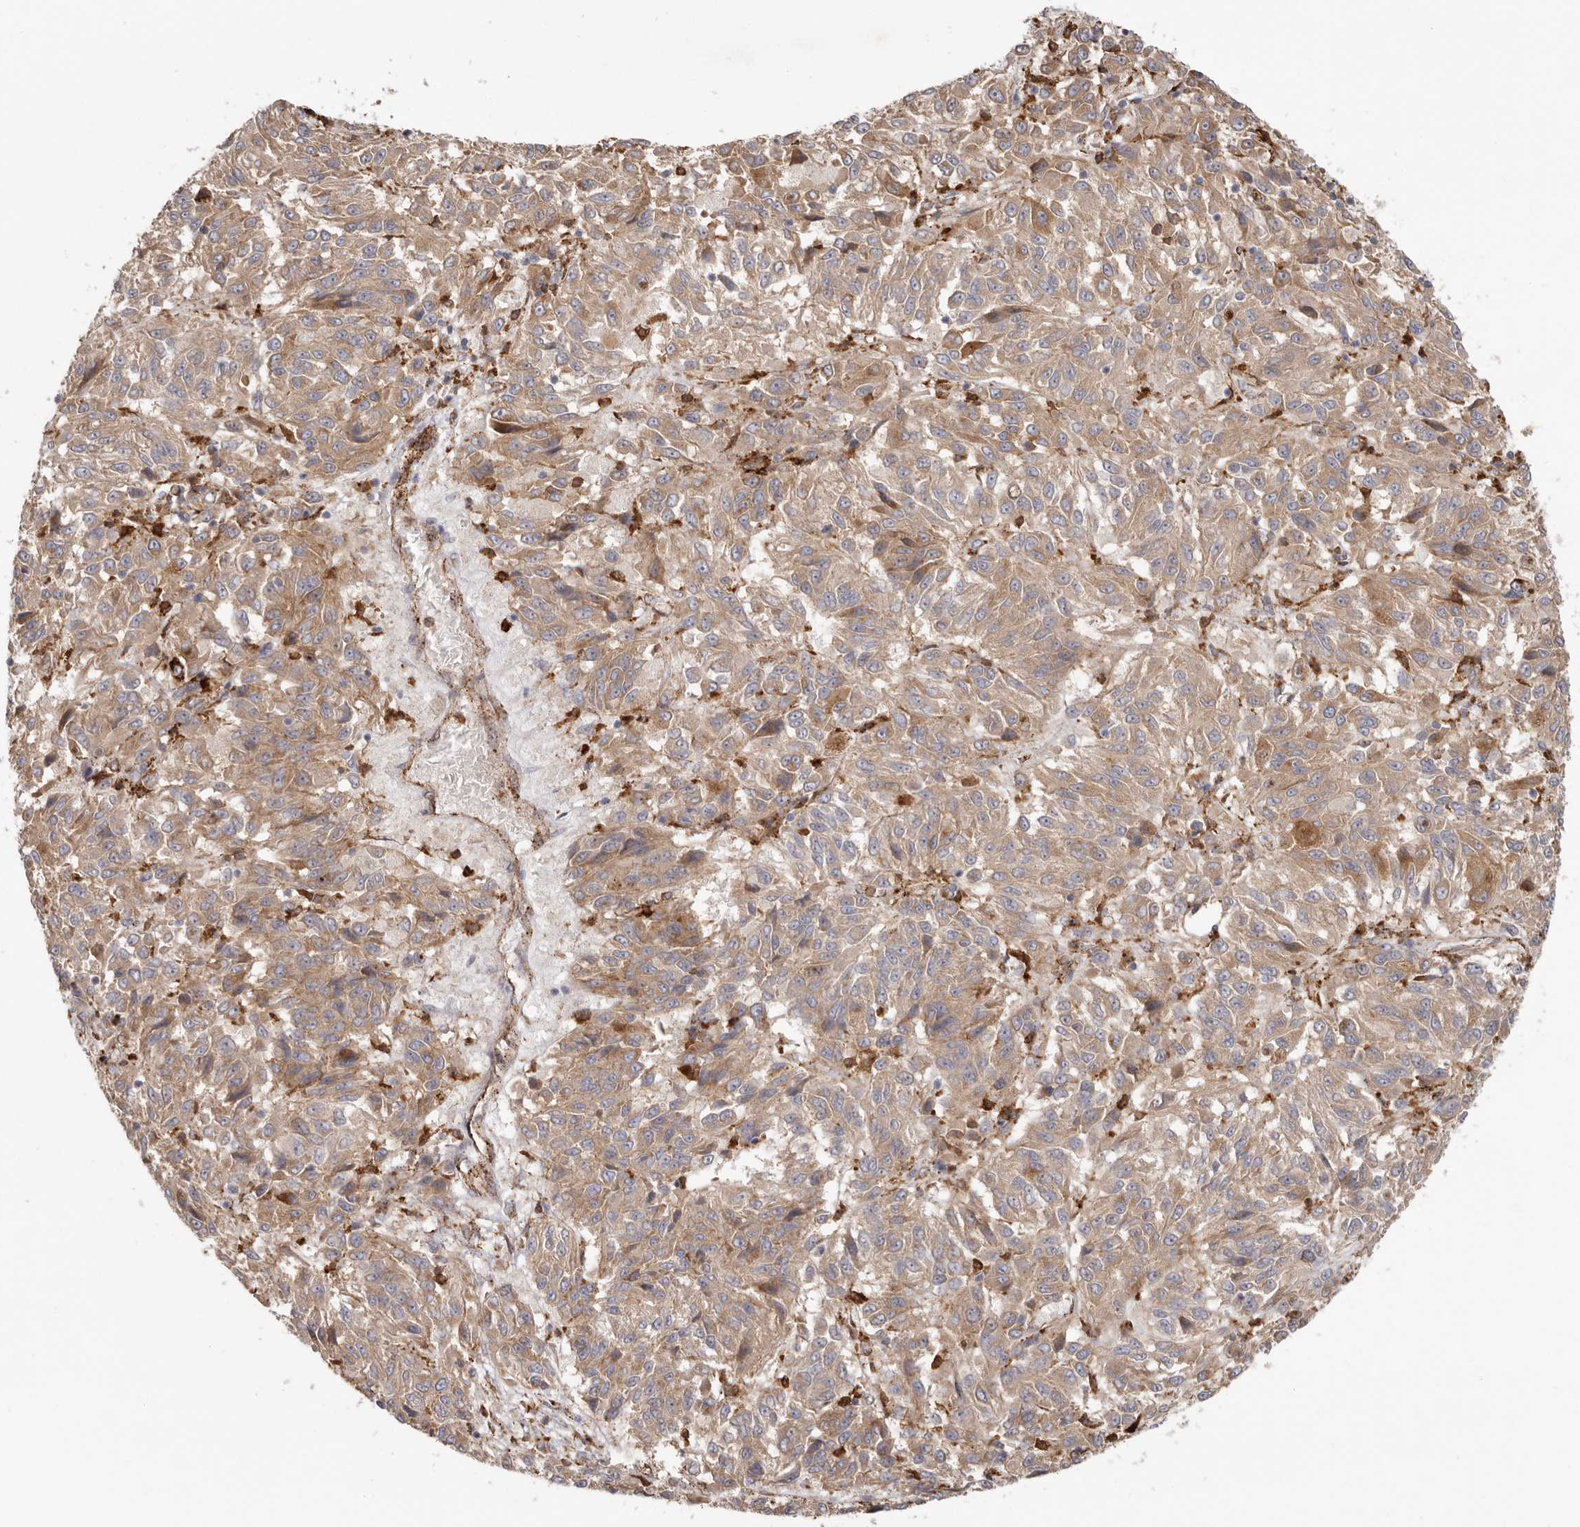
{"staining": {"intensity": "moderate", "quantity": ">75%", "location": "cytoplasmic/membranous"}, "tissue": "melanoma", "cell_type": "Tumor cells", "image_type": "cancer", "snomed": [{"axis": "morphology", "description": "Malignant melanoma, Metastatic site"}, {"axis": "topography", "description": "Lung"}], "caption": "Melanoma tissue reveals moderate cytoplasmic/membranous positivity in about >75% of tumor cells, visualized by immunohistochemistry.", "gene": "GRN", "patient": {"sex": "male", "age": 64}}